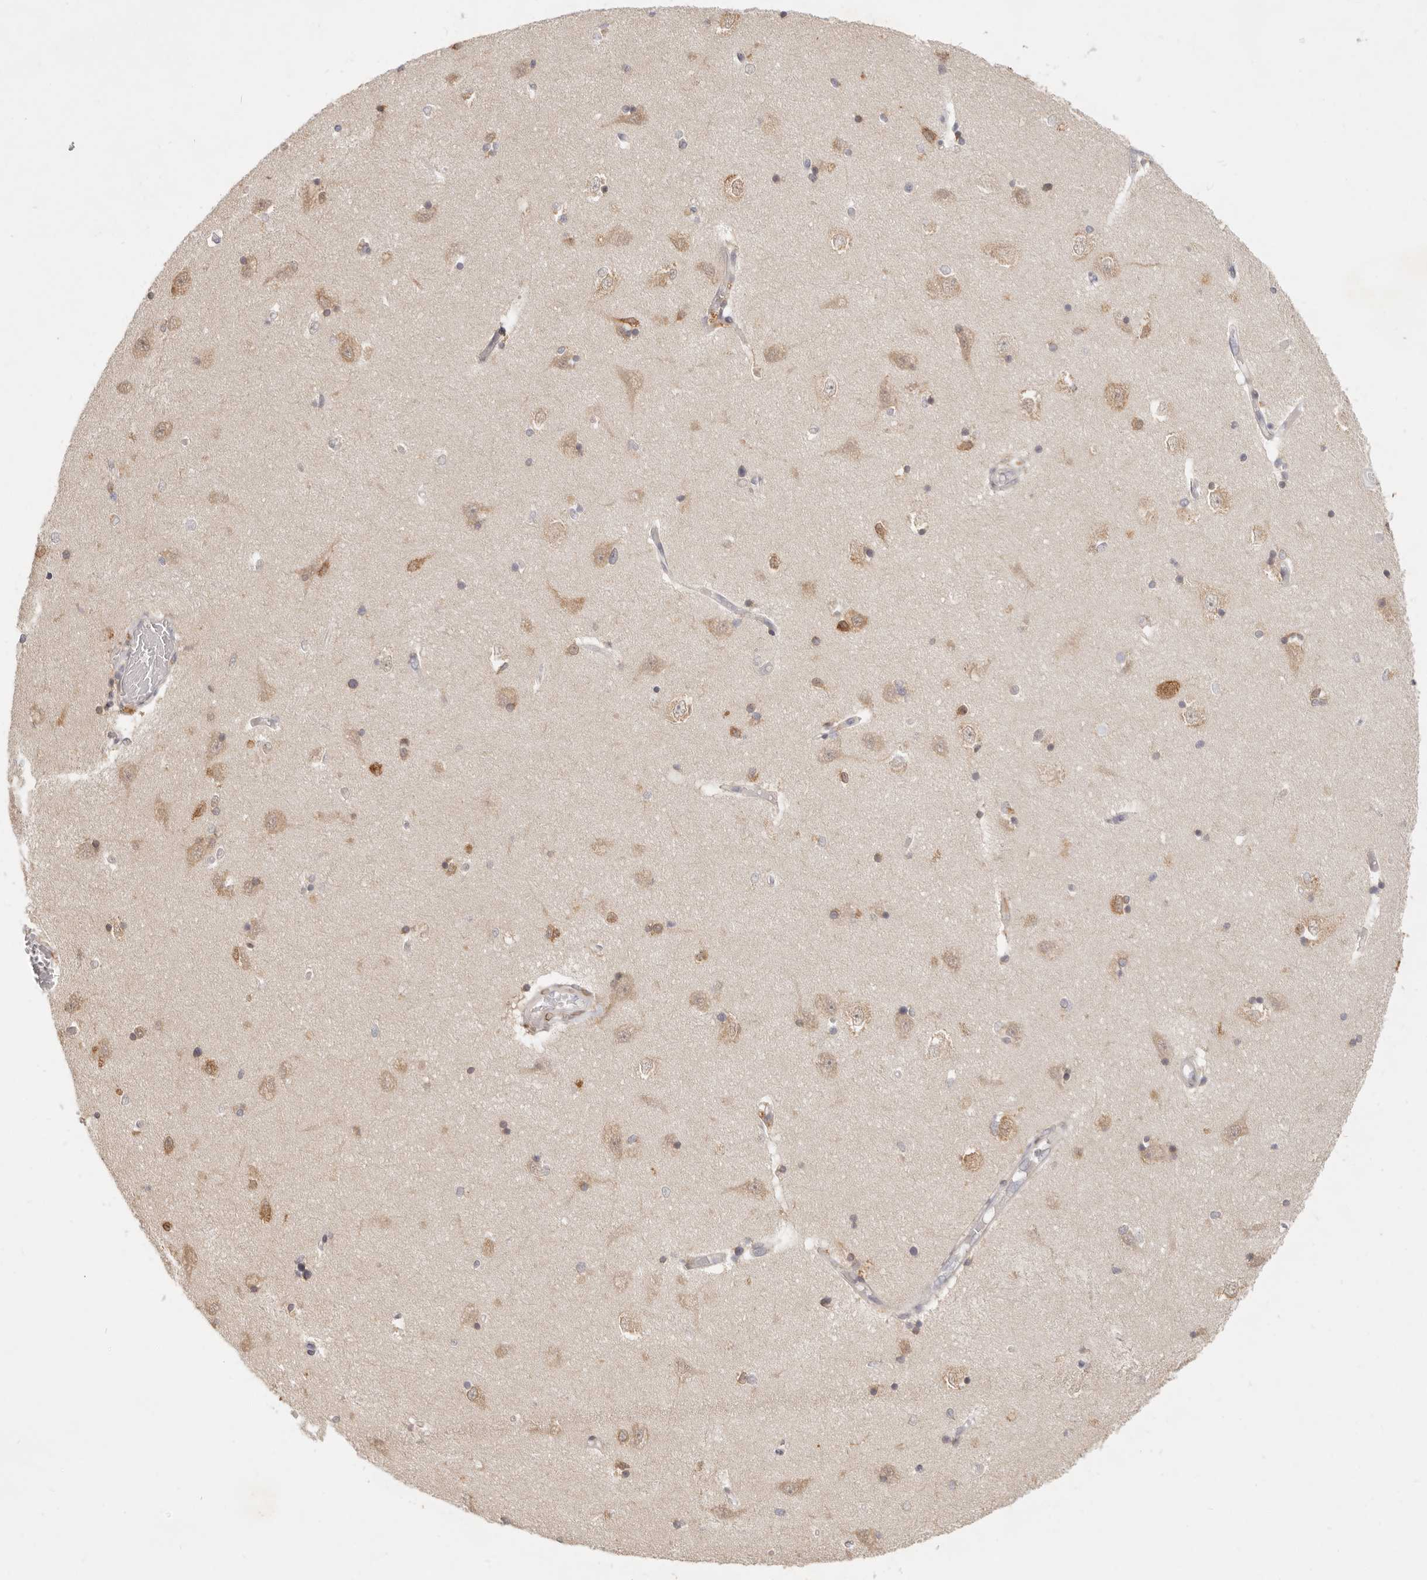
{"staining": {"intensity": "moderate", "quantity": "25%-75%", "location": "cytoplasmic/membranous"}, "tissue": "hippocampus", "cell_type": "Glial cells", "image_type": "normal", "snomed": [{"axis": "morphology", "description": "Normal tissue, NOS"}, {"axis": "topography", "description": "Hippocampus"}], "caption": "Moderate cytoplasmic/membranous positivity for a protein is seen in approximately 25%-75% of glial cells of unremarkable hippocampus using immunohistochemistry.", "gene": "PABPC4", "patient": {"sex": "male", "age": 45}}